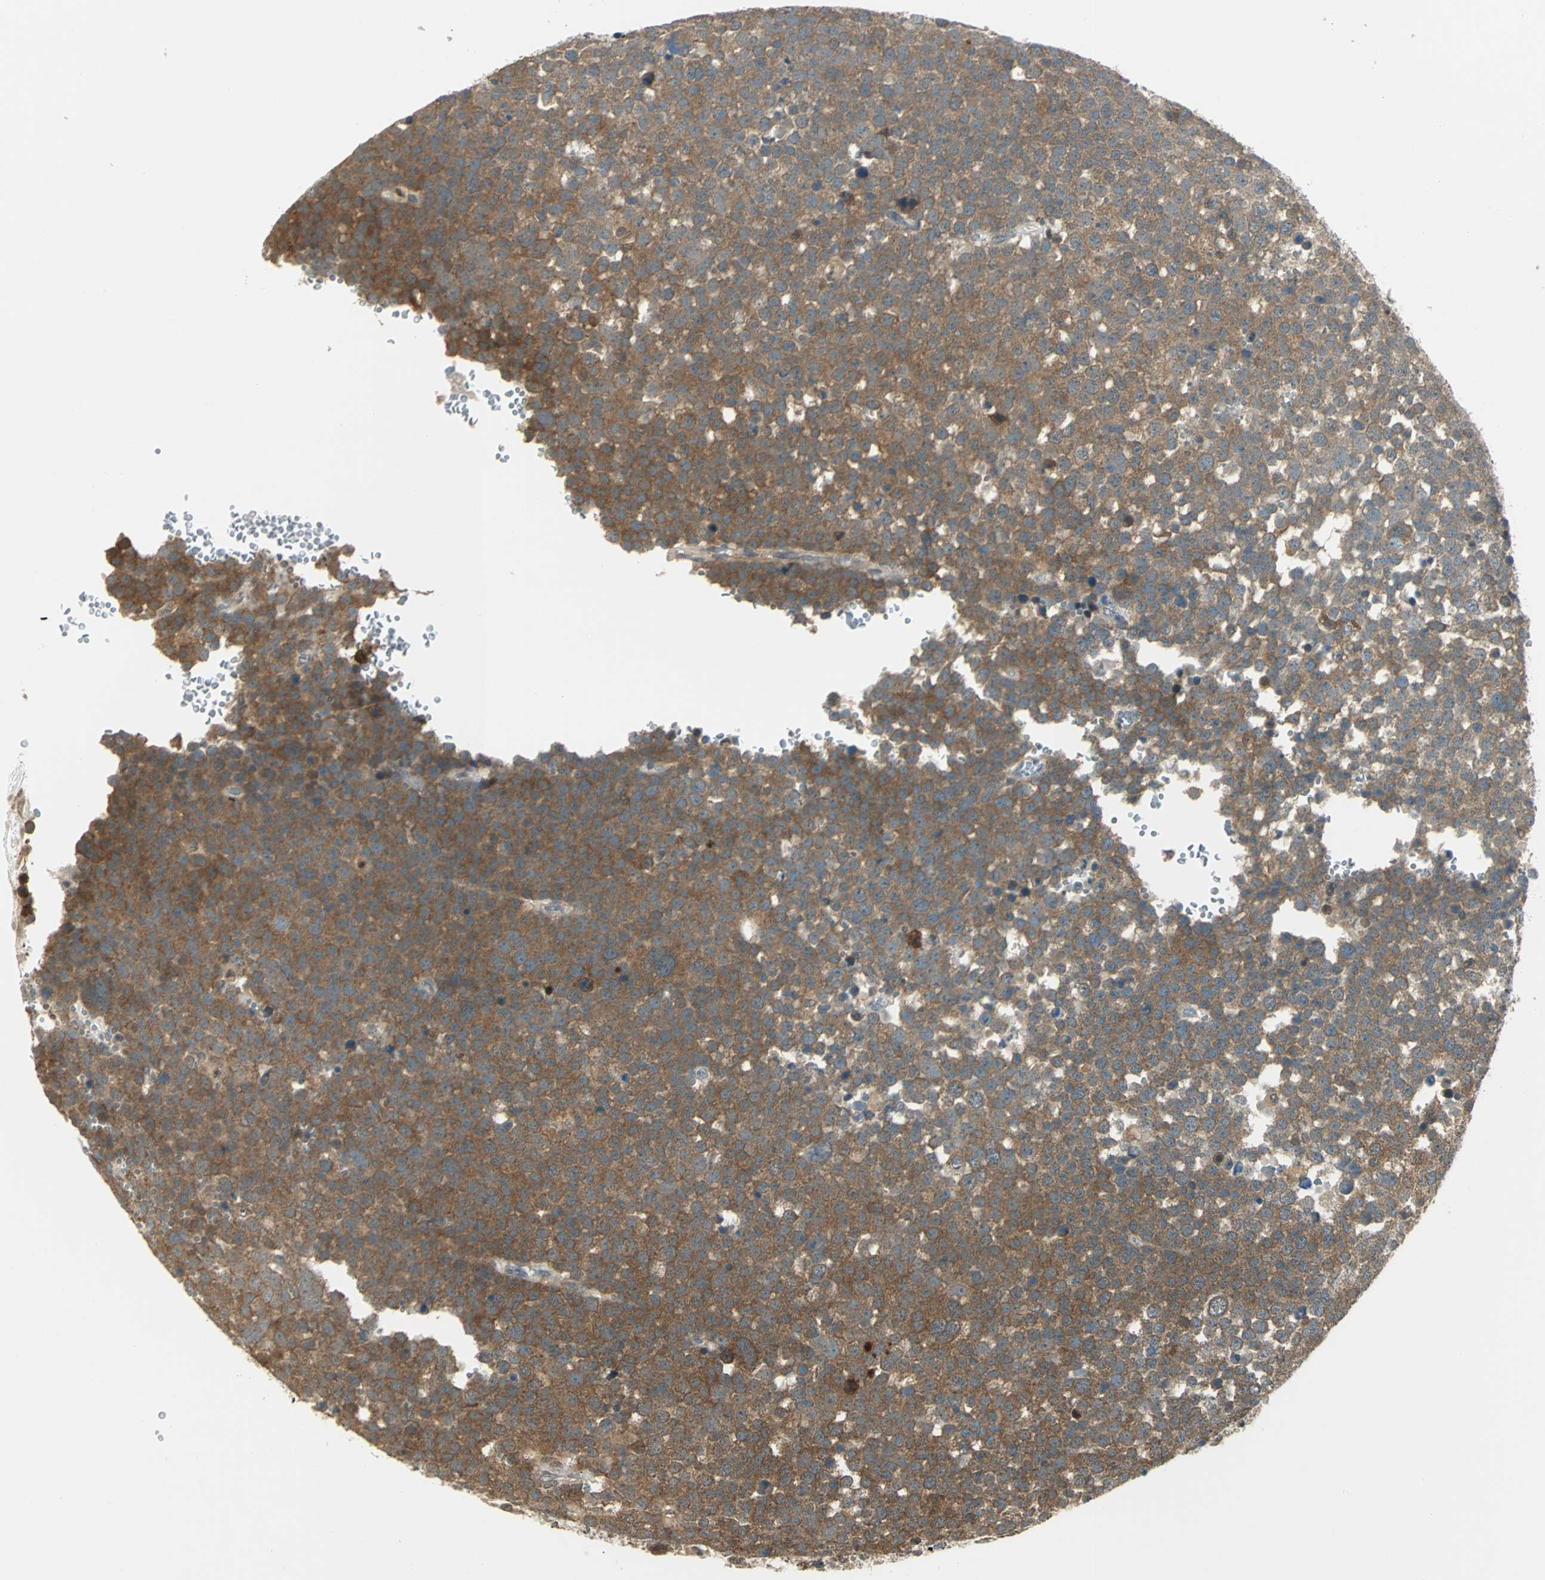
{"staining": {"intensity": "strong", "quantity": ">75%", "location": "cytoplasmic/membranous"}, "tissue": "testis cancer", "cell_type": "Tumor cells", "image_type": "cancer", "snomed": [{"axis": "morphology", "description": "Seminoma, NOS"}, {"axis": "topography", "description": "Testis"}], "caption": "Immunohistochemical staining of human testis cancer shows high levels of strong cytoplasmic/membranous expression in about >75% of tumor cells.", "gene": "PSMC4", "patient": {"sex": "male", "age": 71}}